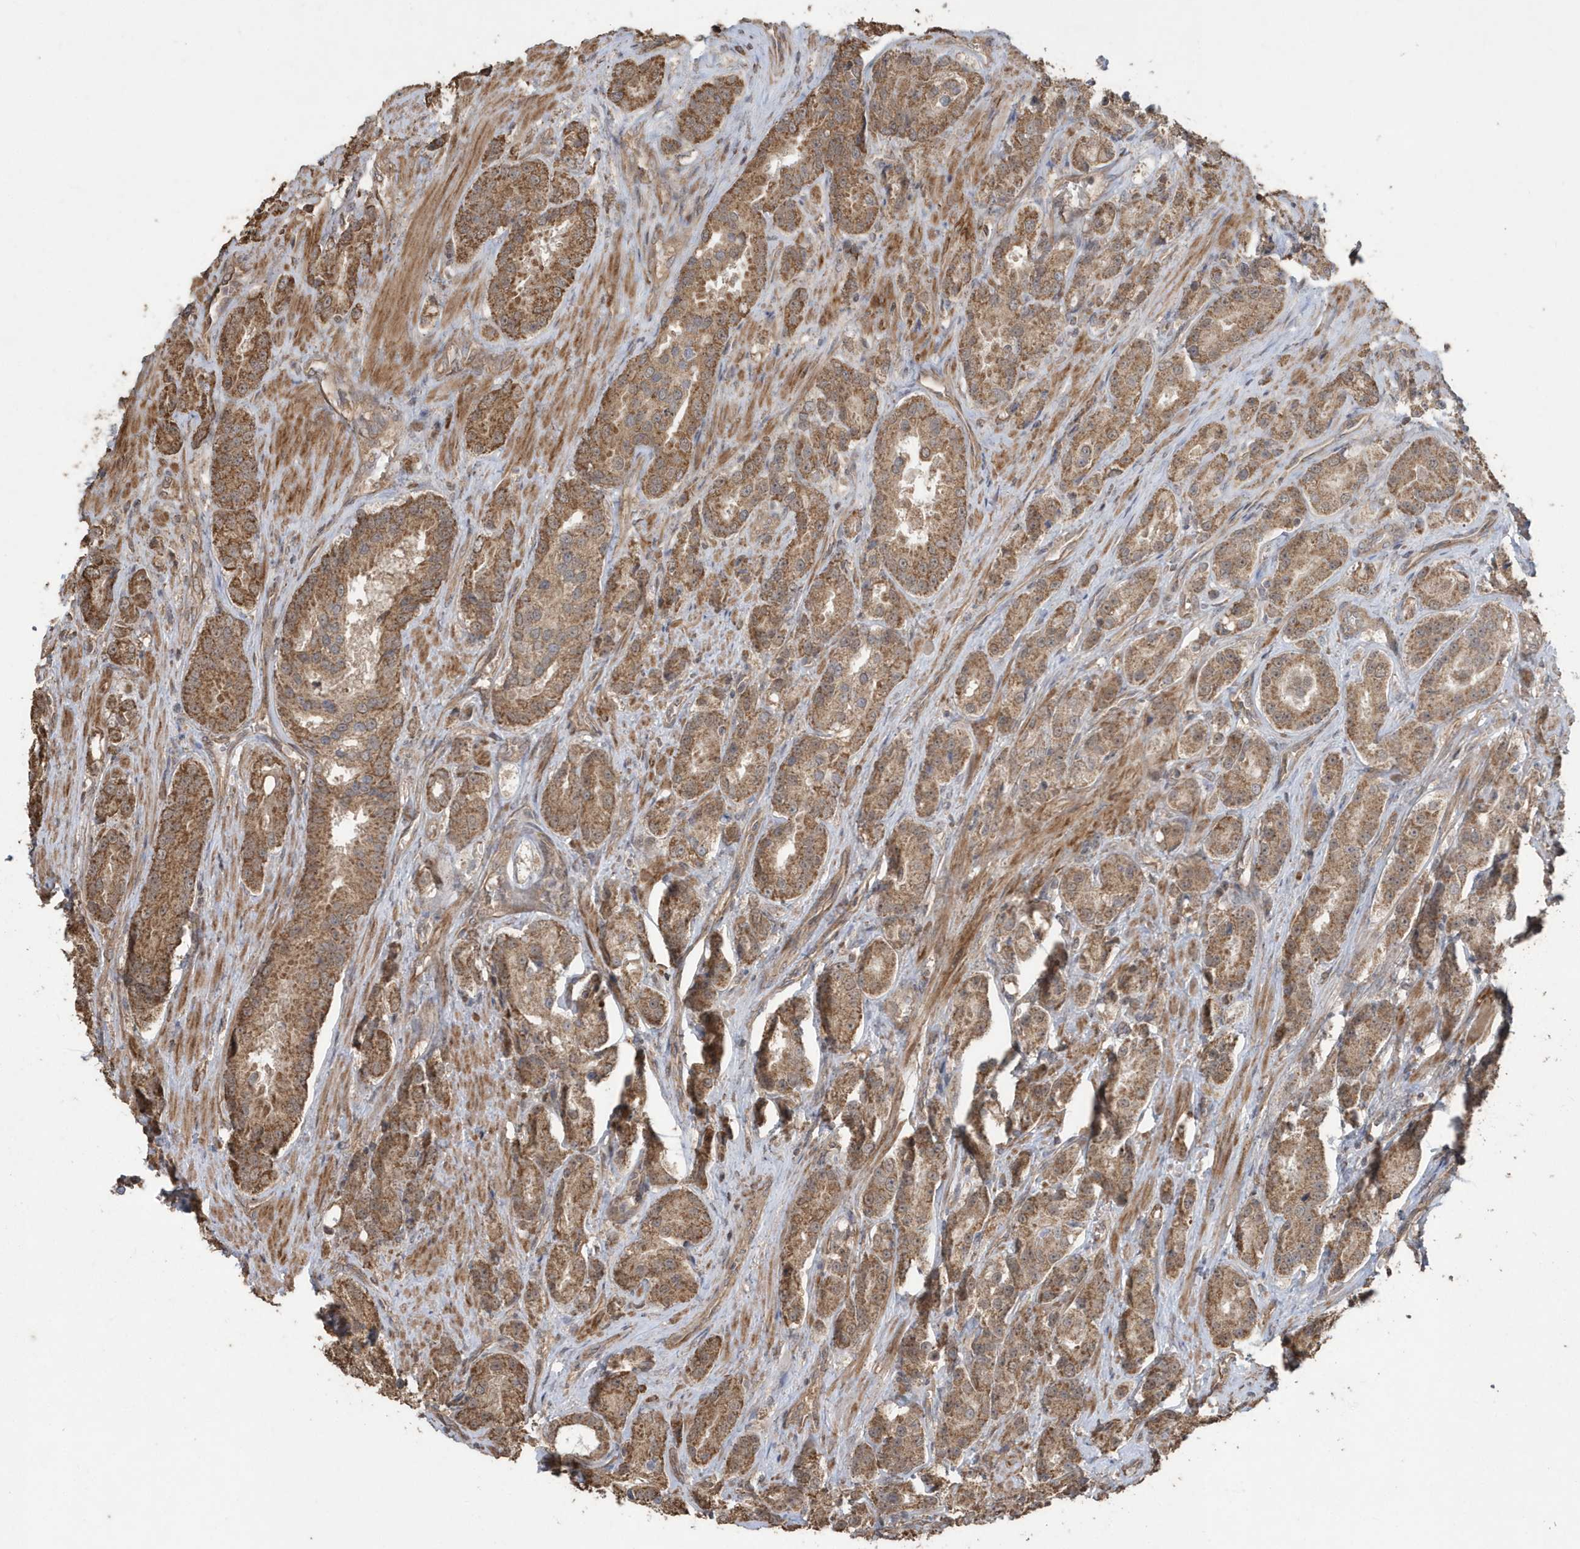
{"staining": {"intensity": "moderate", "quantity": ">75%", "location": "cytoplasmic/membranous"}, "tissue": "prostate cancer", "cell_type": "Tumor cells", "image_type": "cancer", "snomed": [{"axis": "morphology", "description": "Adenocarcinoma, High grade"}, {"axis": "topography", "description": "Prostate"}], "caption": "Adenocarcinoma (high-grade) (prostate) stained with a brown dye shows moderate cytoplasmic/membranous positive expression in about >75% of tumor cells.", "gene": "PAXBP1", "patient": {"sex": "male", "age": 60}}